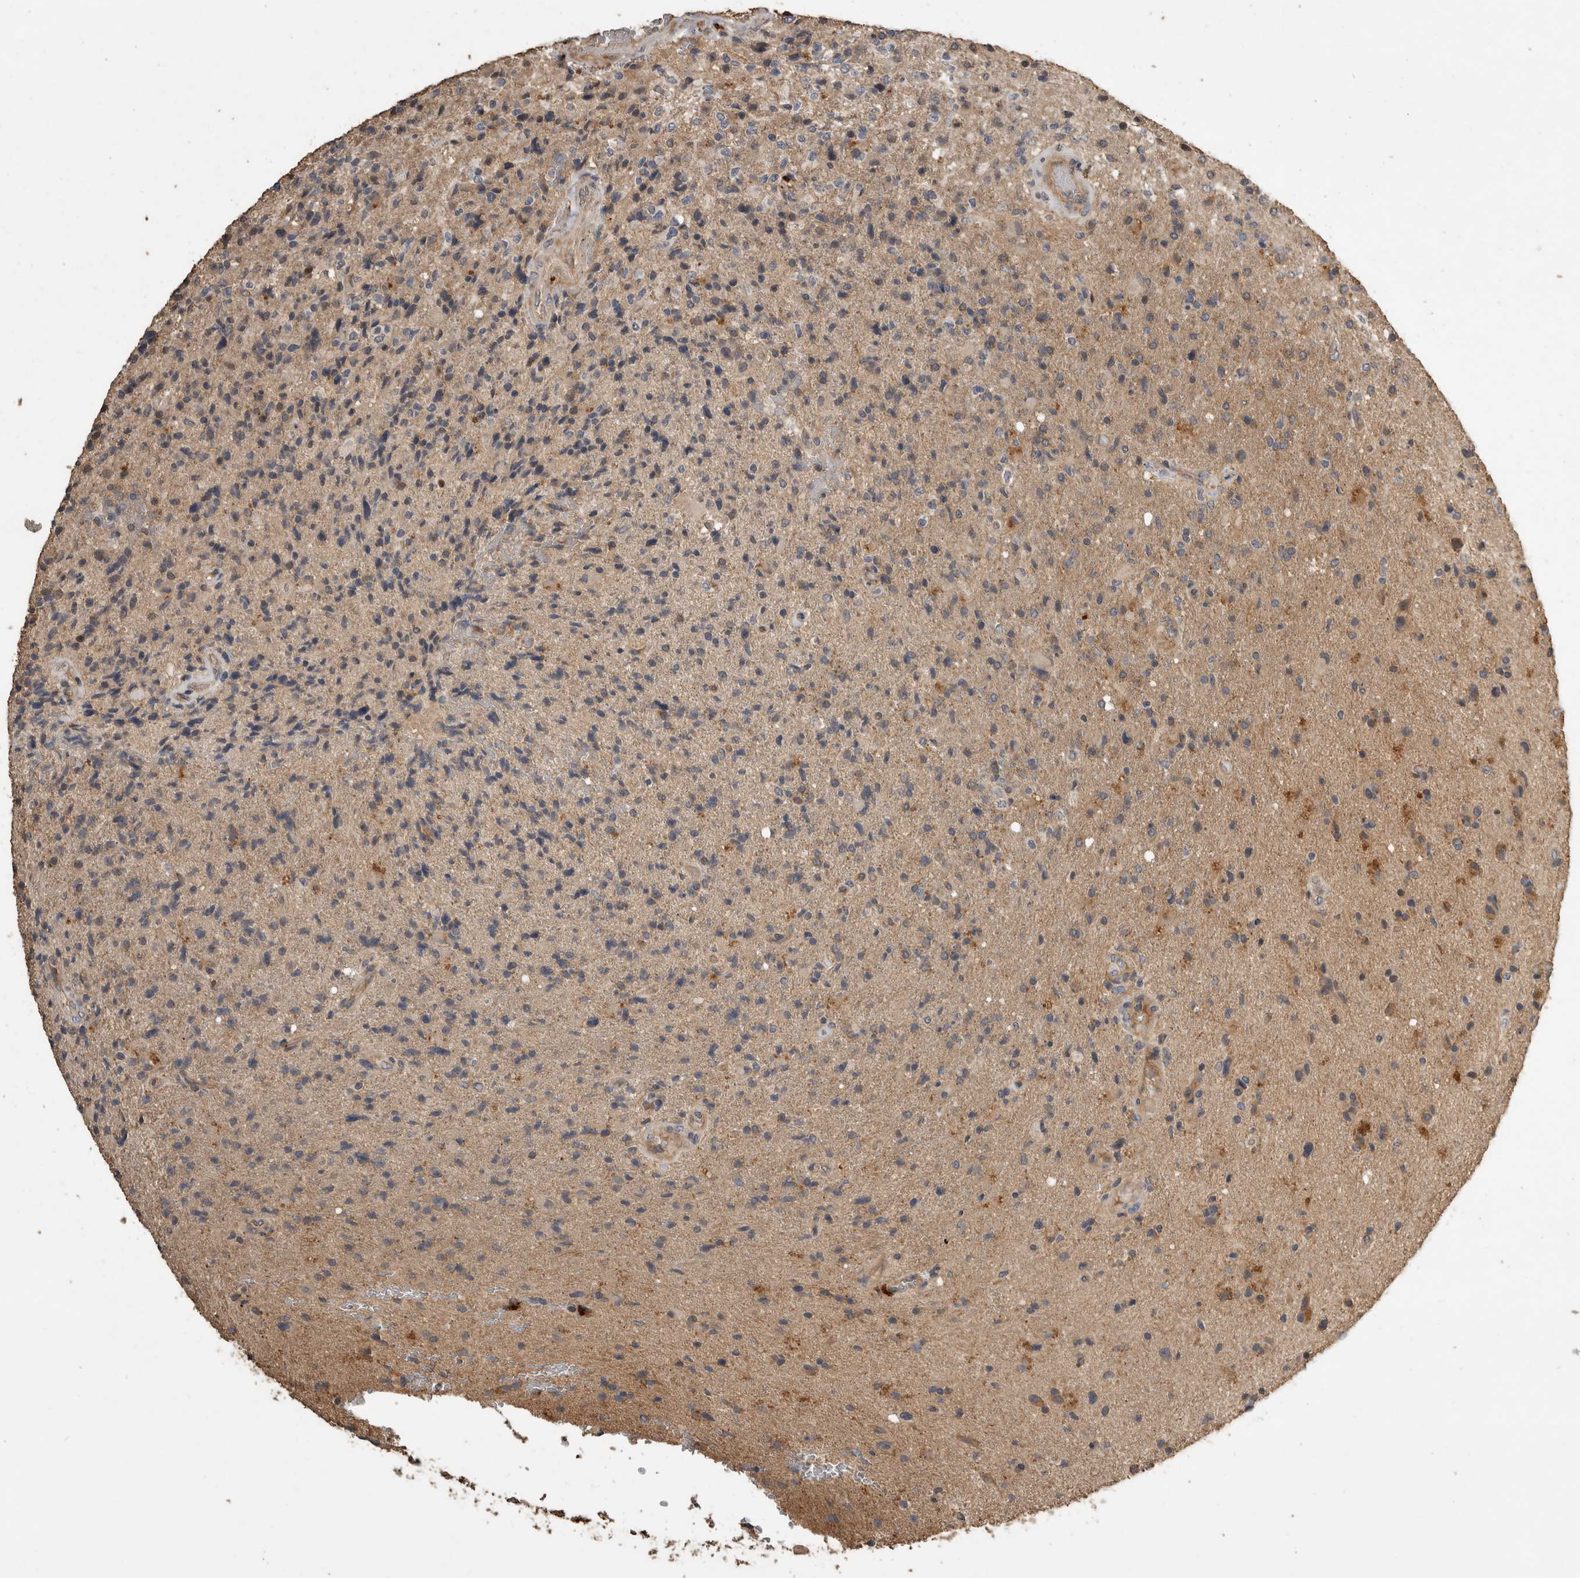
{"staining": {"intensity": "negative", "quantity": "none", "location": "none"}, "tissue": "glioma", "cell_type": "Tumor cells", "image_type": "cancer", "snomed": [{"axis": "morphology", "description": "Glioma, malignant, High grade"}, {"axis": "topography", "description": "Brain"}], "caption": "An image of glioma stained for a protein shows no brown staining in tumor cells.", "gene": "RHPN1", "patient": {"sex": "male", "age": 72}}